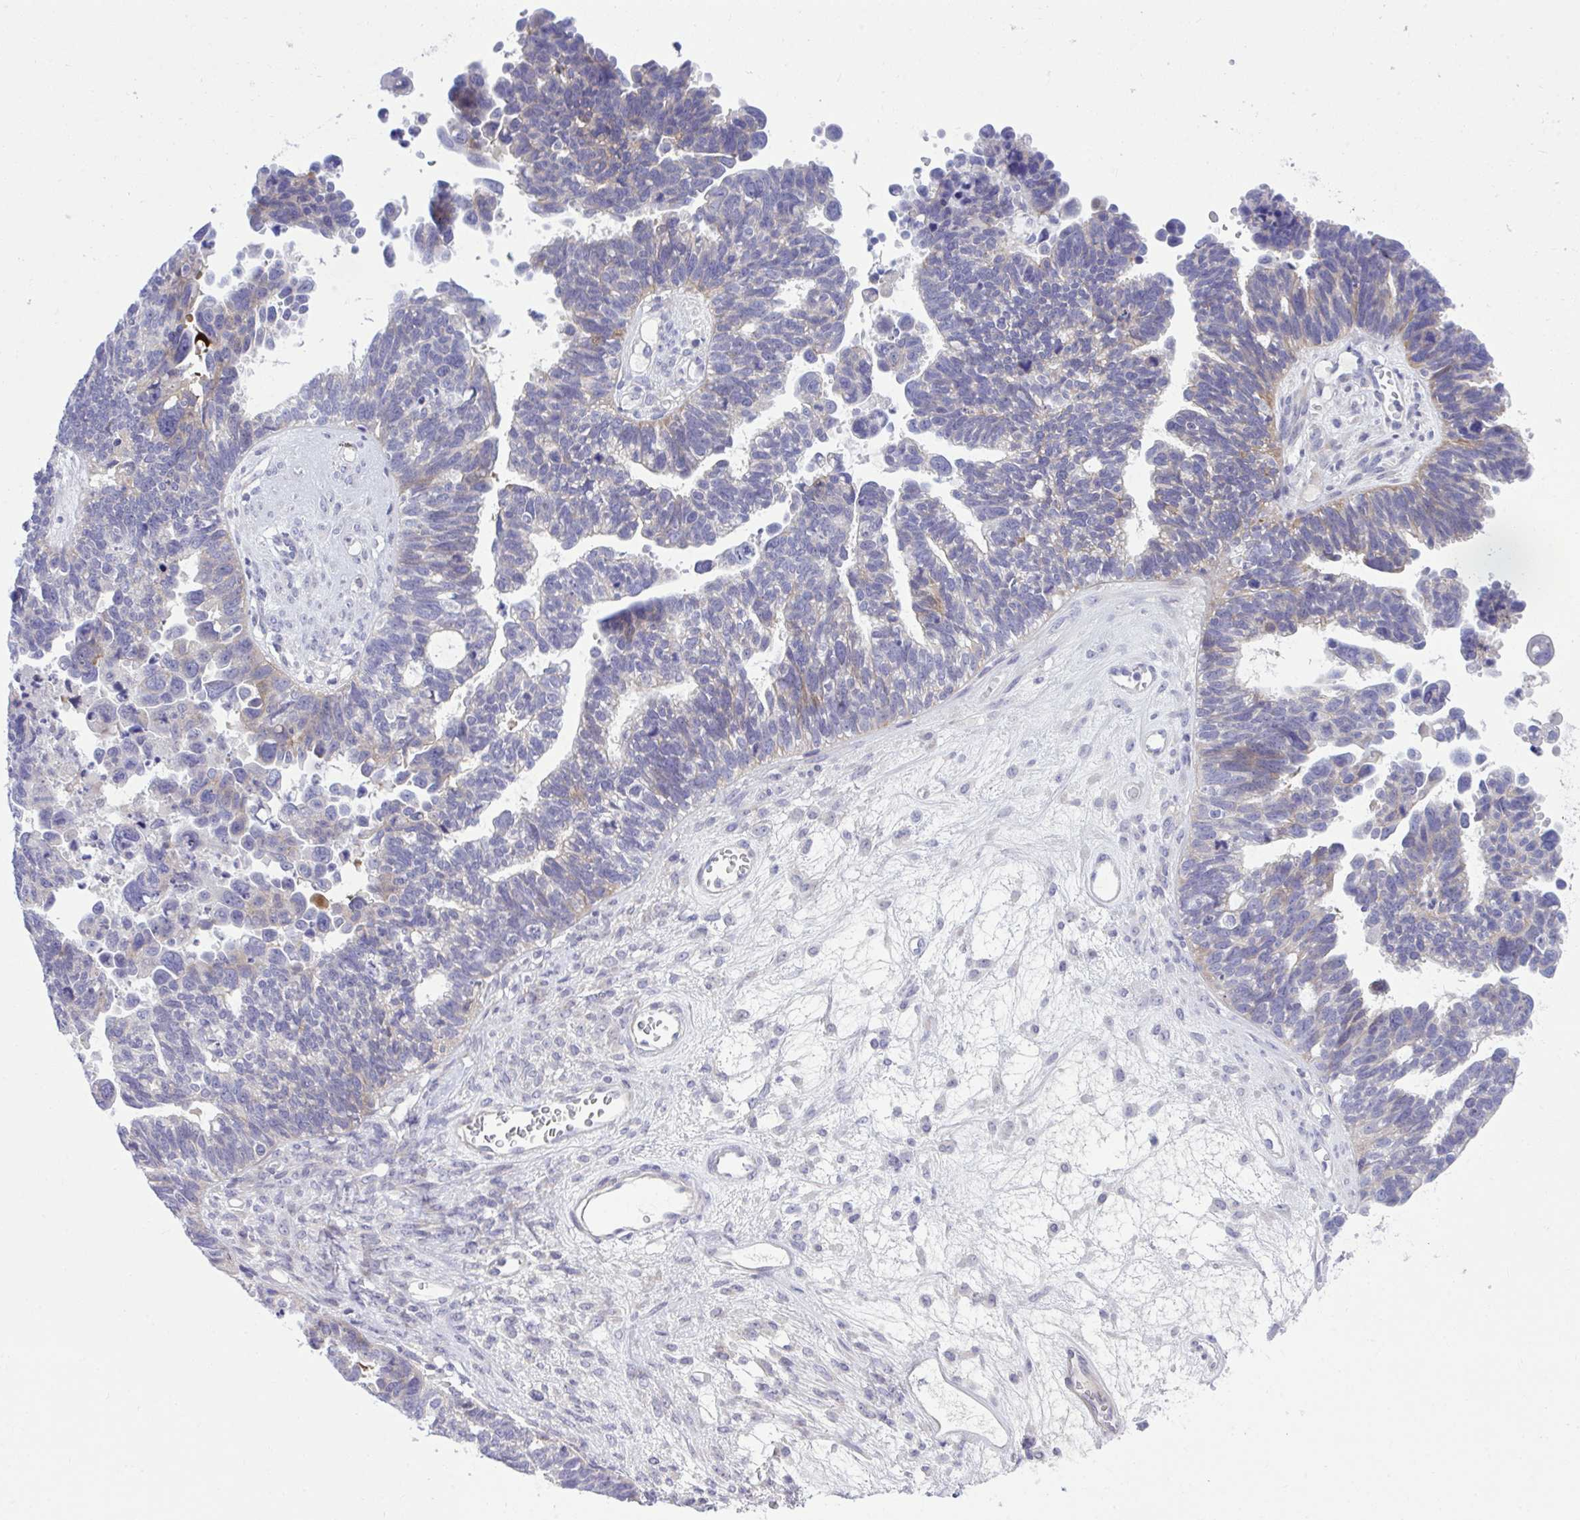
{"staining": {"intensity": "weak", "quantity": "<25%", "location": "cytoplasmic/membranous"}, "tissue": "ovarian cancer", "cell_type": "Tumor cells", "image_type": "cancer", "snomed": [{"axis": "morphology", "description": "Cystadenocarcinoma, serous, NOS"}, {"axis": "topography", "description": "Ovary"}], "caption": "Histopathology image shows no significant protein staining in tumor cells of ovarian serous cystadenocarcinoma.", "gene": "MED9", "patient": {"sex": "female", "age": 60}}